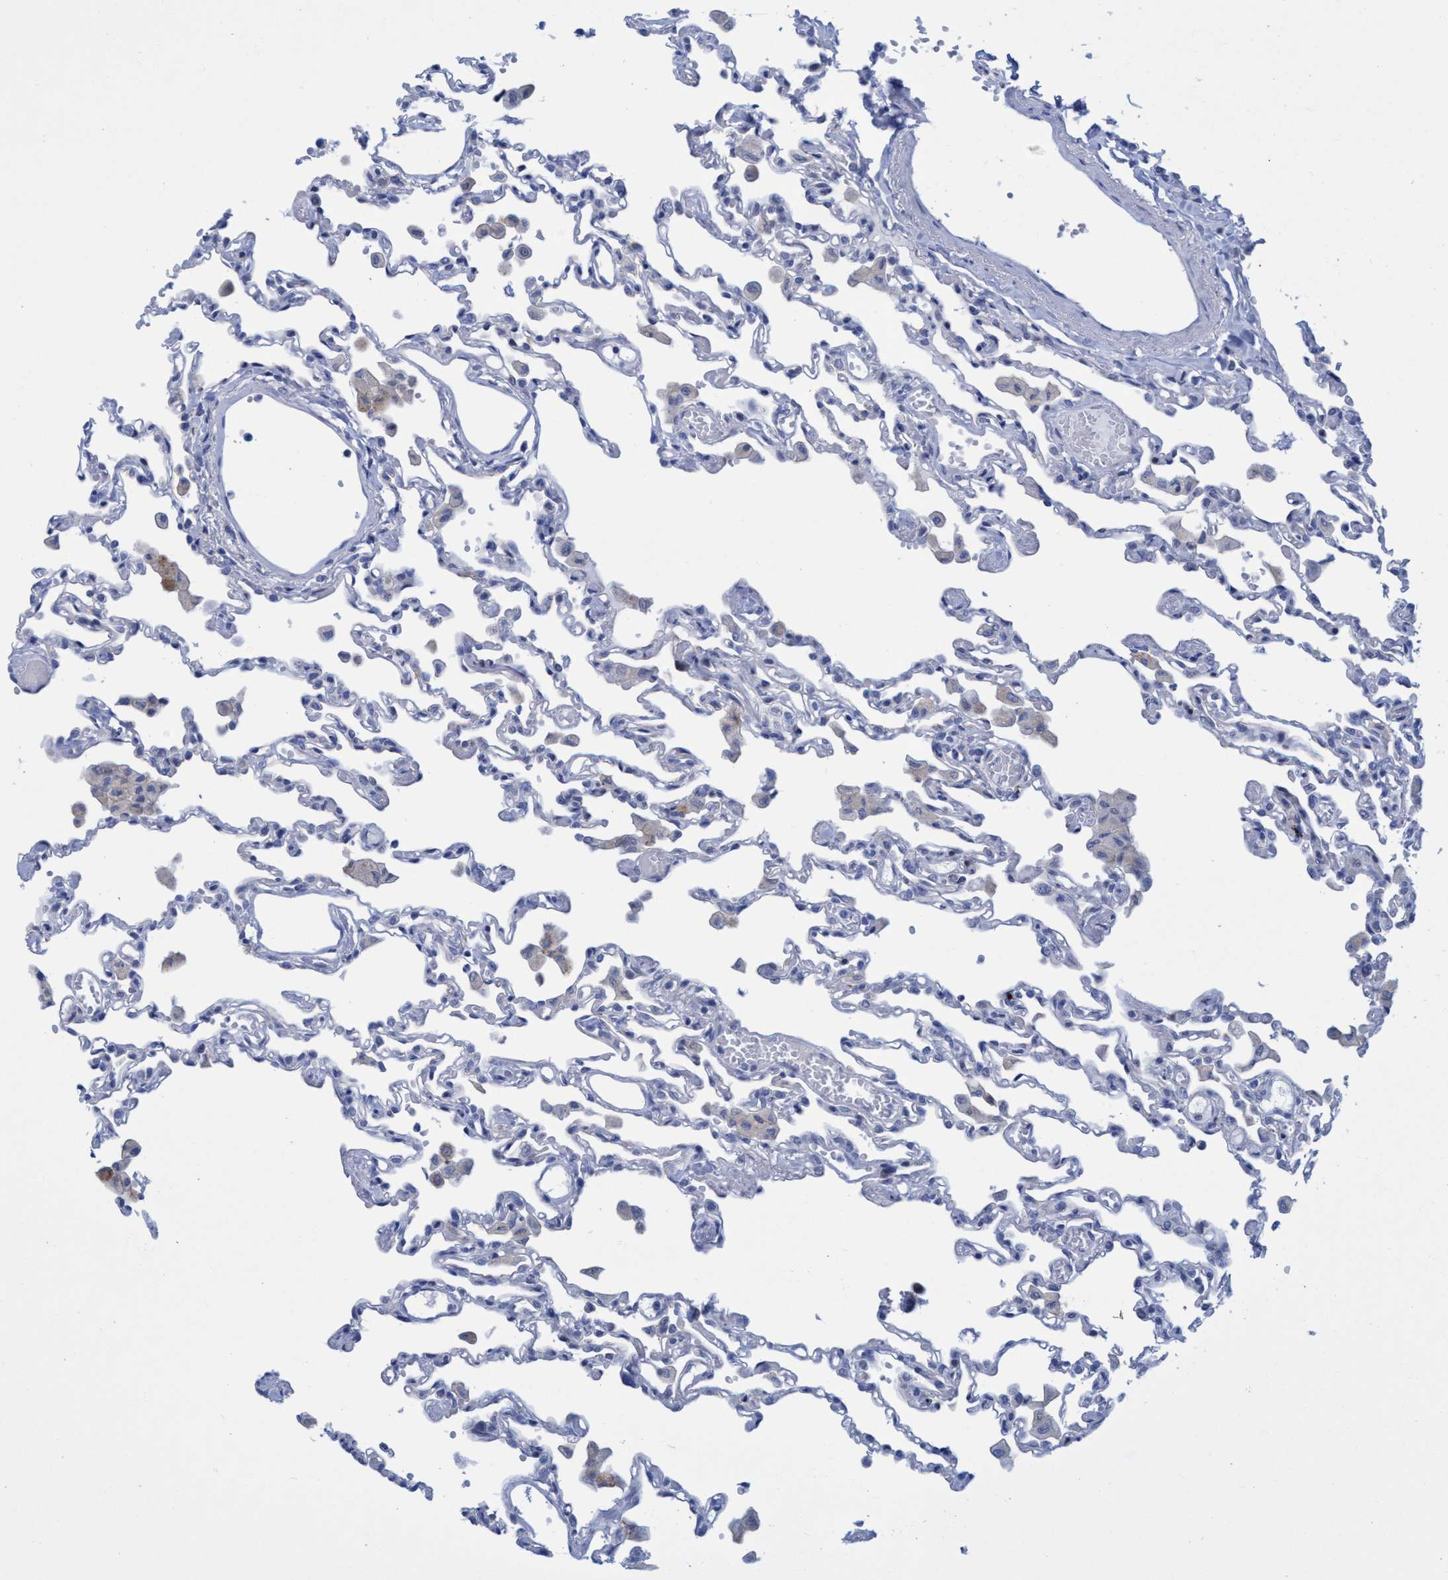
{"staining": {"intensity": "negative", "quantity": "none", "location": "none"}, "tissue": "lung", "cell_type": "Alveolar cells", "image_type": "normal", "snomed": [{"axis": "morphology", "description": "Normal tissue, NOS"}, {"axis": "topography", "description": "Bronchus"}, {"axis": "topography", "description": "Lung"}], "caption": "High power microscopy image of an immunohistochemistry (IHC) micrograph of unremarkable lung, revealing no significant expression in alveolar cells.", "gene": "R3HCC1", "patient": {"sex": "female", "age": 49}}